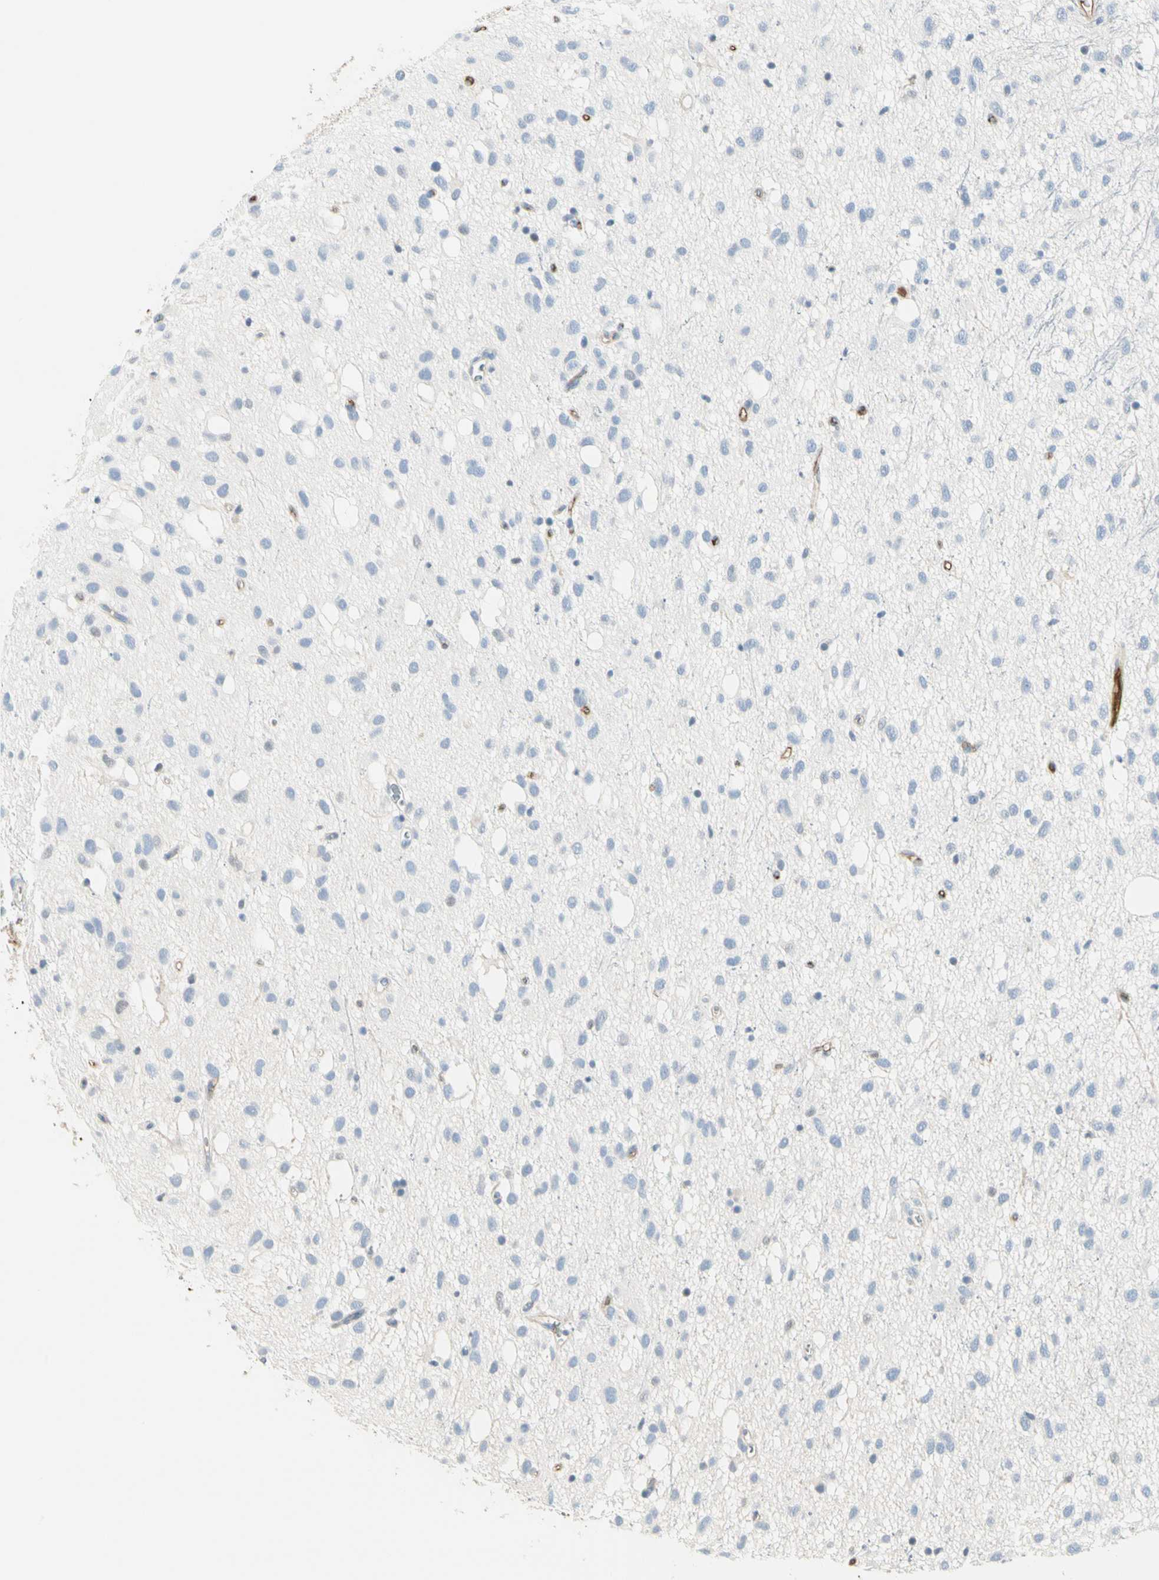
{"staining": {"intensity": "negative", "quantity": "none", "location": "none"}, "tissue": "glioma", "cell_type": "Tumor cells", "image_type": "cancer", "snomed": [{"axis": "morphology", "description": "Glioma, malignant, Low grade"}, {"axis": "topography", "description": "Brain"}], "caption": "Tumor cells are negative for protein expression in human glioma. Nuclei are stained in blue.", "gene": "LAMB3", "patient": {"sex": "male", "age": 77}}